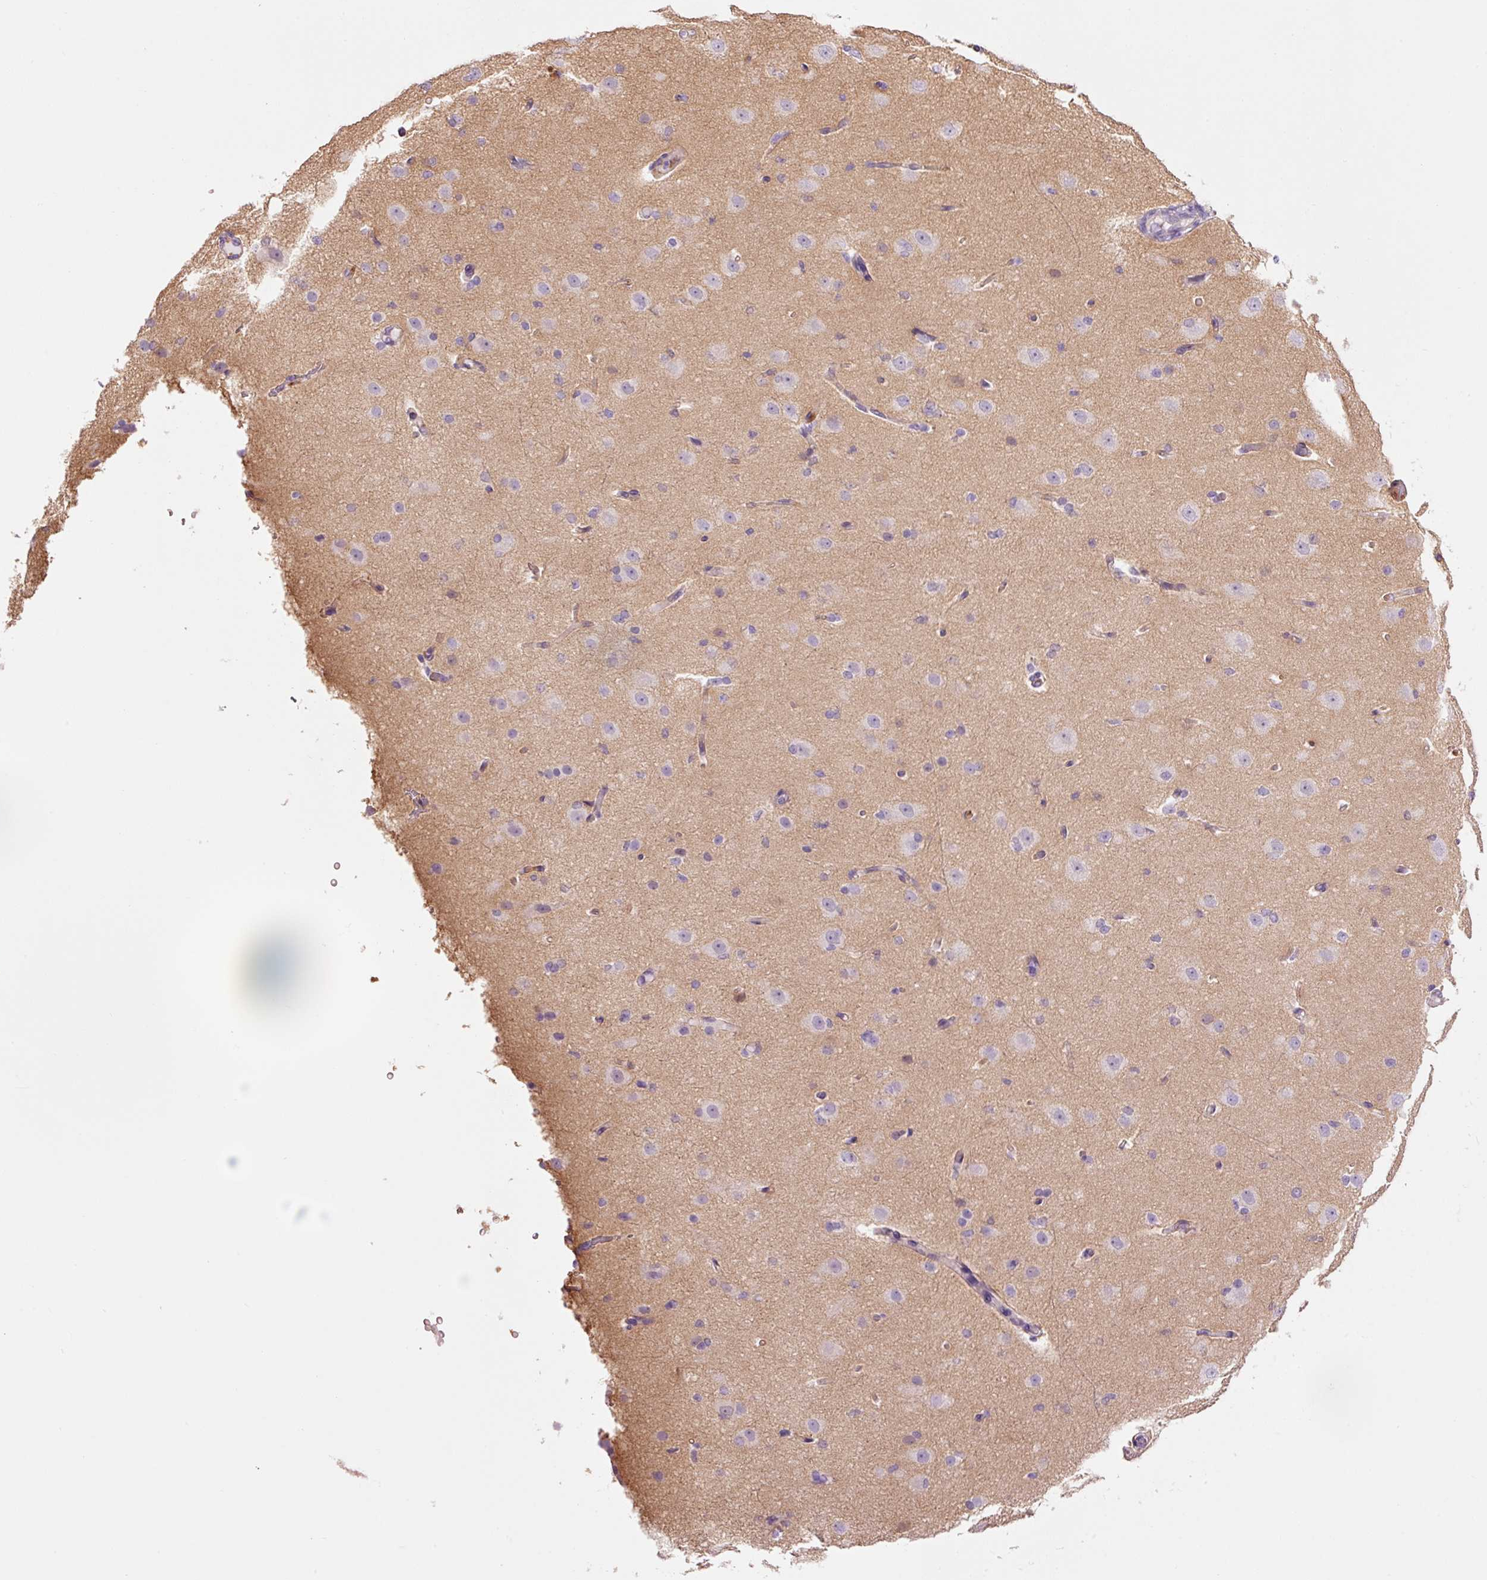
{"staining": {"intensity": "negative", "quantity": "none", "location": "none"}, "tissue": "cerebral cortex", "cell_type": "Endothelial cells", "image_type": "normal", "snomed": [{"axis": "morphology", "description": "Normal tissue, NOS"}, {"axis": "morphology", "description": "Inflammation, NOS"}, {"axis": "topography", "description": "Cerebral cortex"}], "caption": "Immunohistochemistry (IHC) of benign human cerebral cortex reveals no positivity in endothelial cells.", "gene": "HSPA4L", "patient": {"sex": "male", "age": 6}}